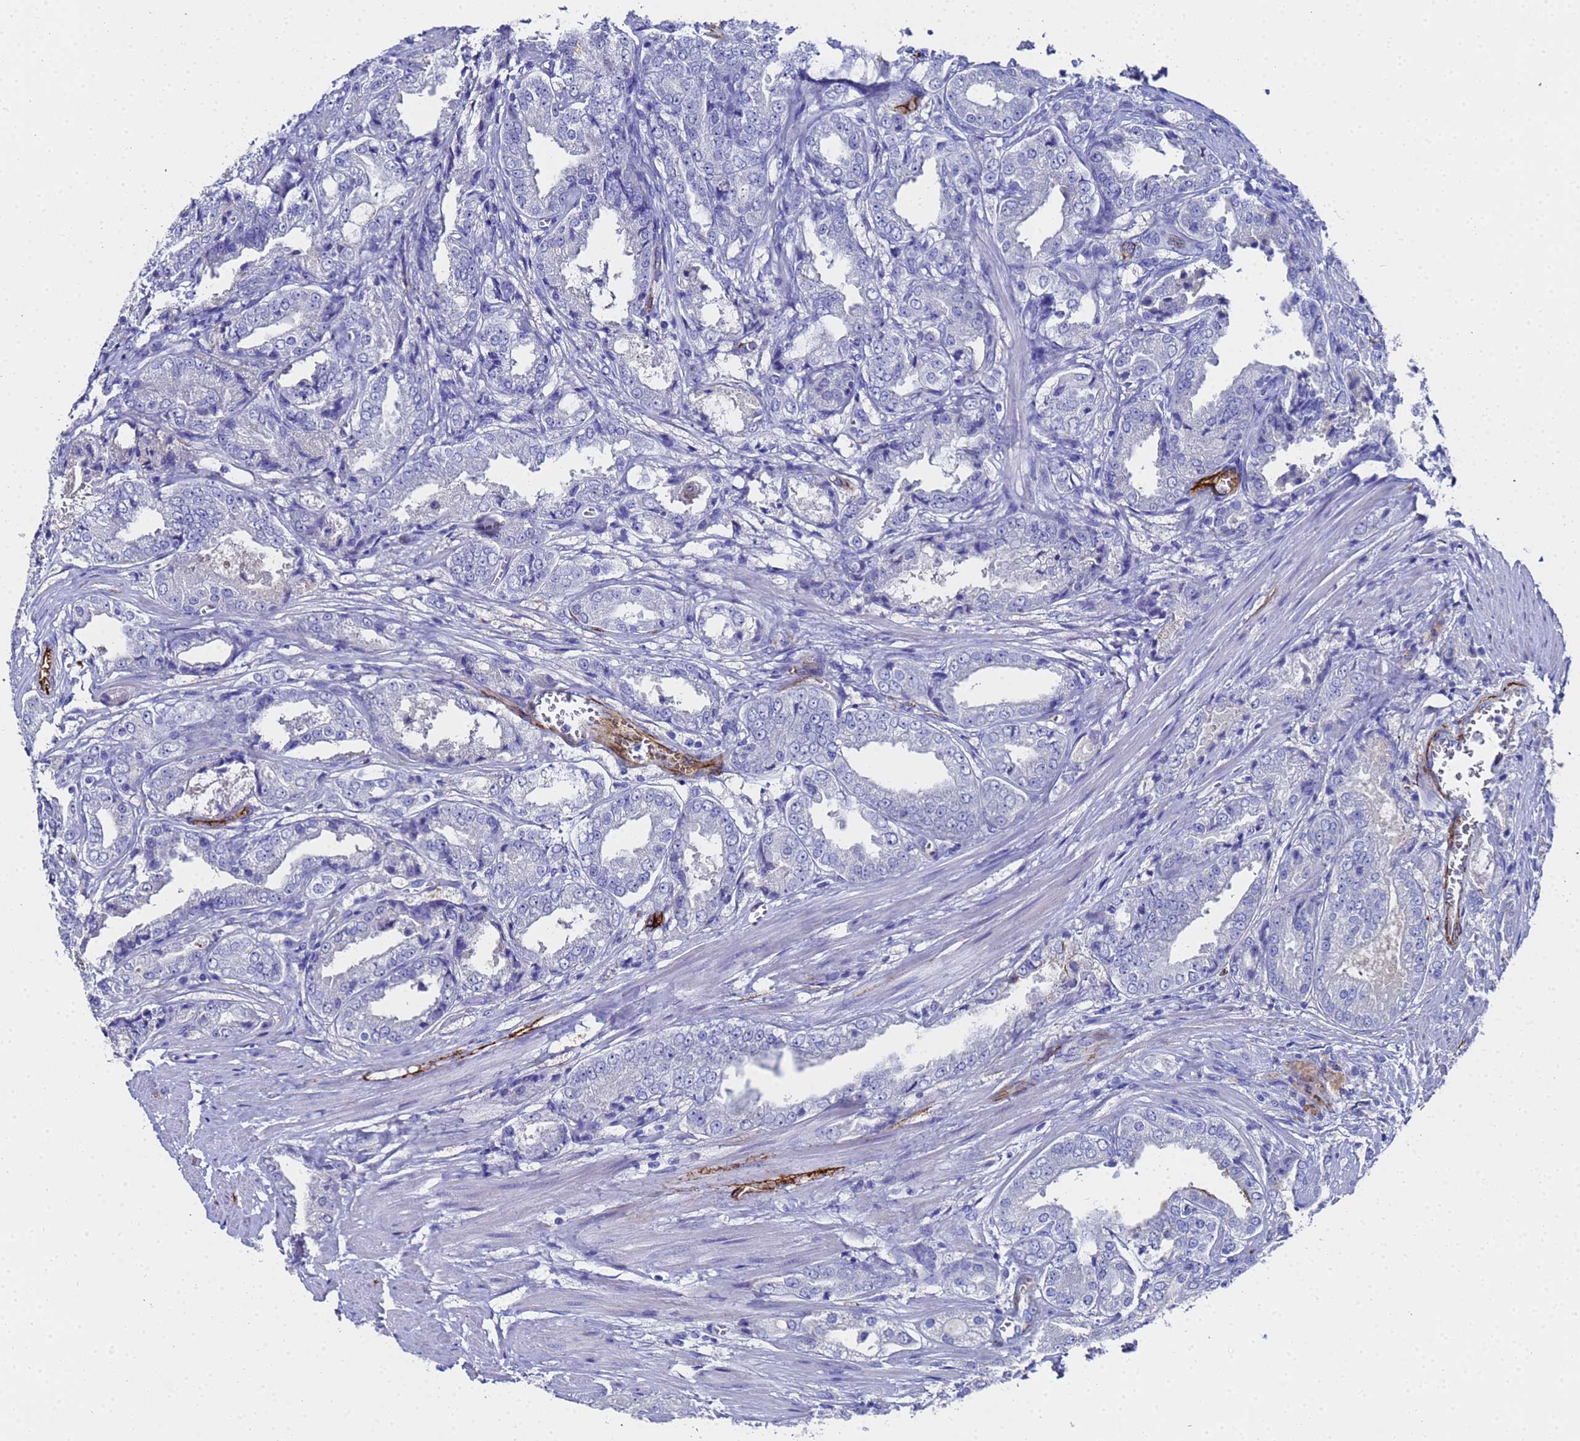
{"staining": {"intensity": "negative", "quantity": "none", "location": "none"}, "tissue": "prostate cancer", "cell_type": "Tumor cells", "image_type": "cancer", "snomed": [{"axis": "morphology", "description": "Adenocarcinoma, High grade"}, {"axis": "topography", "description": "Prostate"}], "caption": "Prostate cancer was stained to show a protein in brown. There is no significant staining in tumor cells. The staining is performed using DAB brown chromogen with nuclei counter-stained in using hematoxylin.", "gene": "ADIPOQ", "patient": {"sex": "male", "age": 72}}